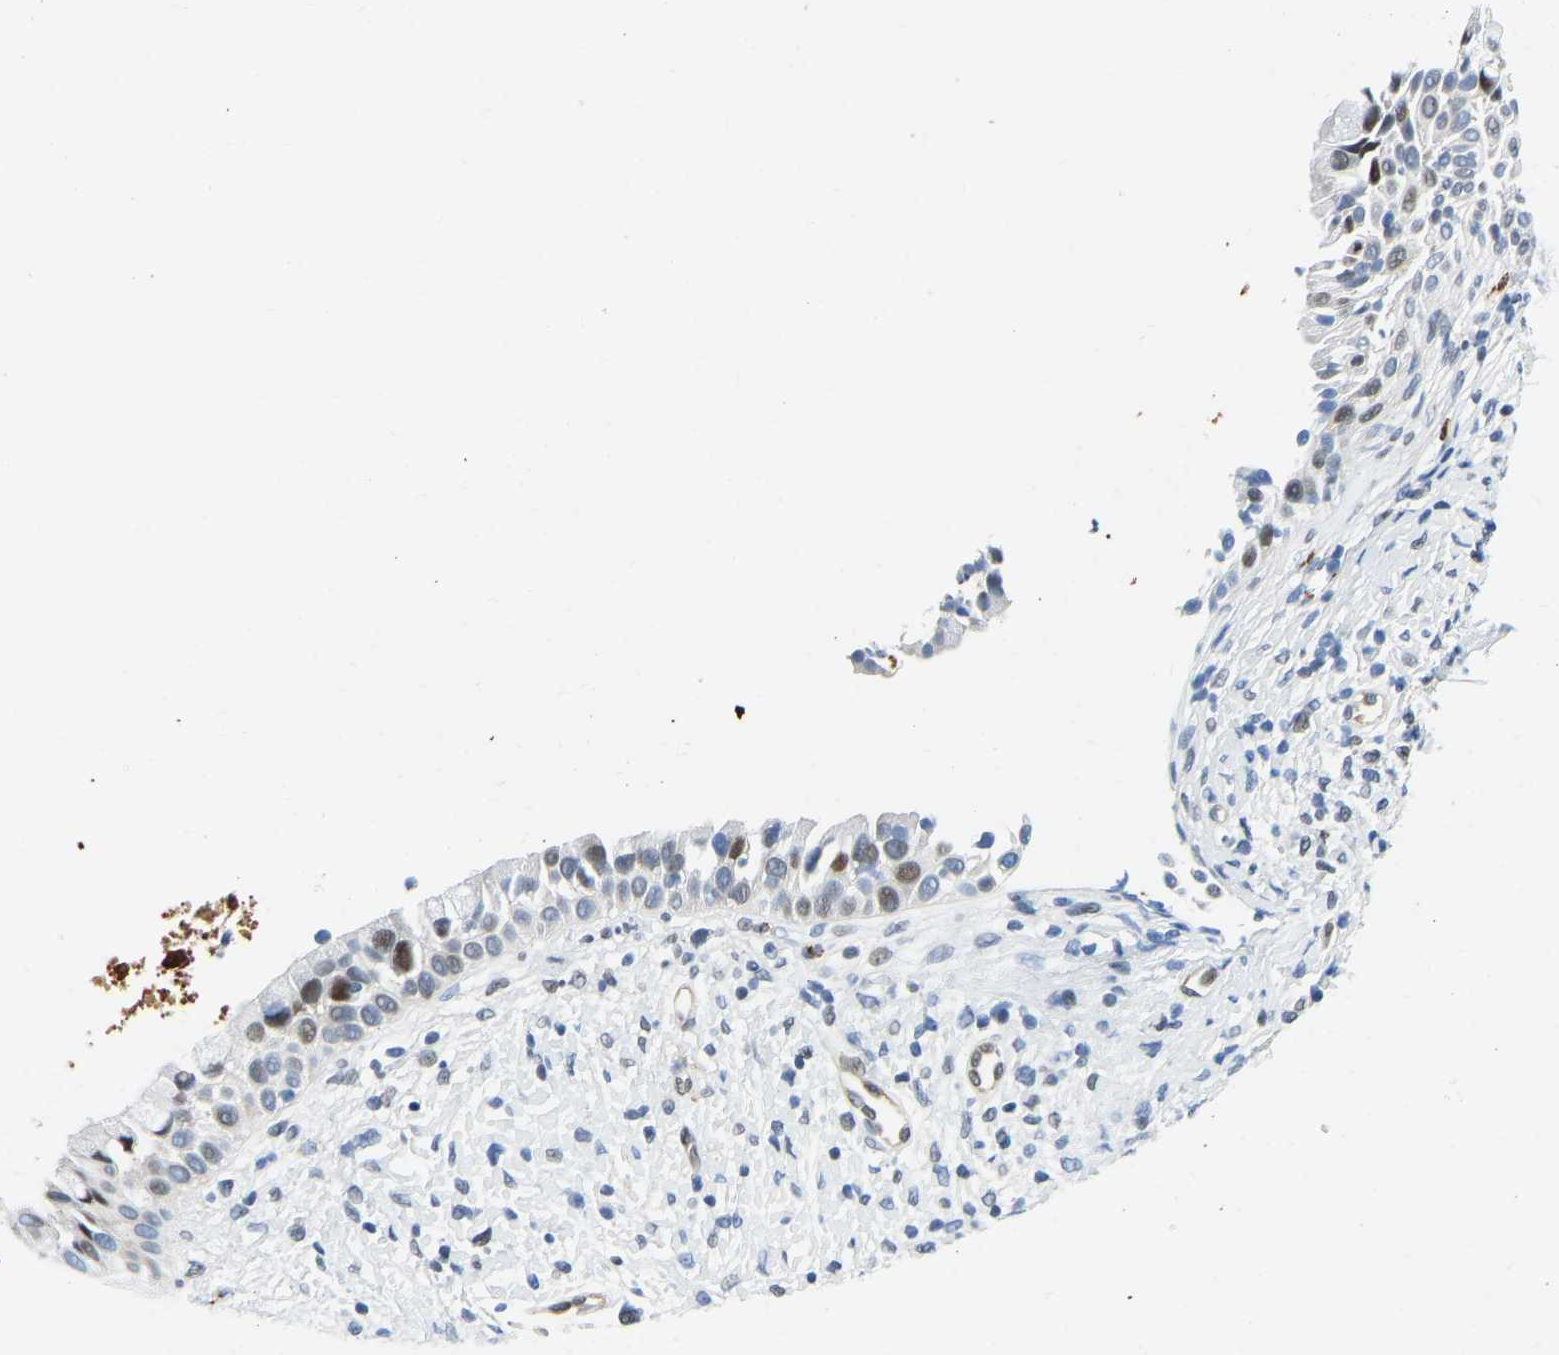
{"staining": {"intensity": "moderate", "quantity": "25%-75%", "location": "nuclear"}, "tissue": "nasopharynx", "cell_type": "Respiratory epithelial cells", "image_type": "normal", "snomed": [{"axis": "morphology", "description": "Normal tissue, NOS"}, {"axis": "topography", "description": "Nasopharynx"}], "caption": "Respiratory epithelial cells demonstrate medium levels of moderate nuclear expression in approximately 25%-75% of cells in normal nasopharynx.", "gene": "HDAC5", "patient": {"sex": "male", "age": 22}}